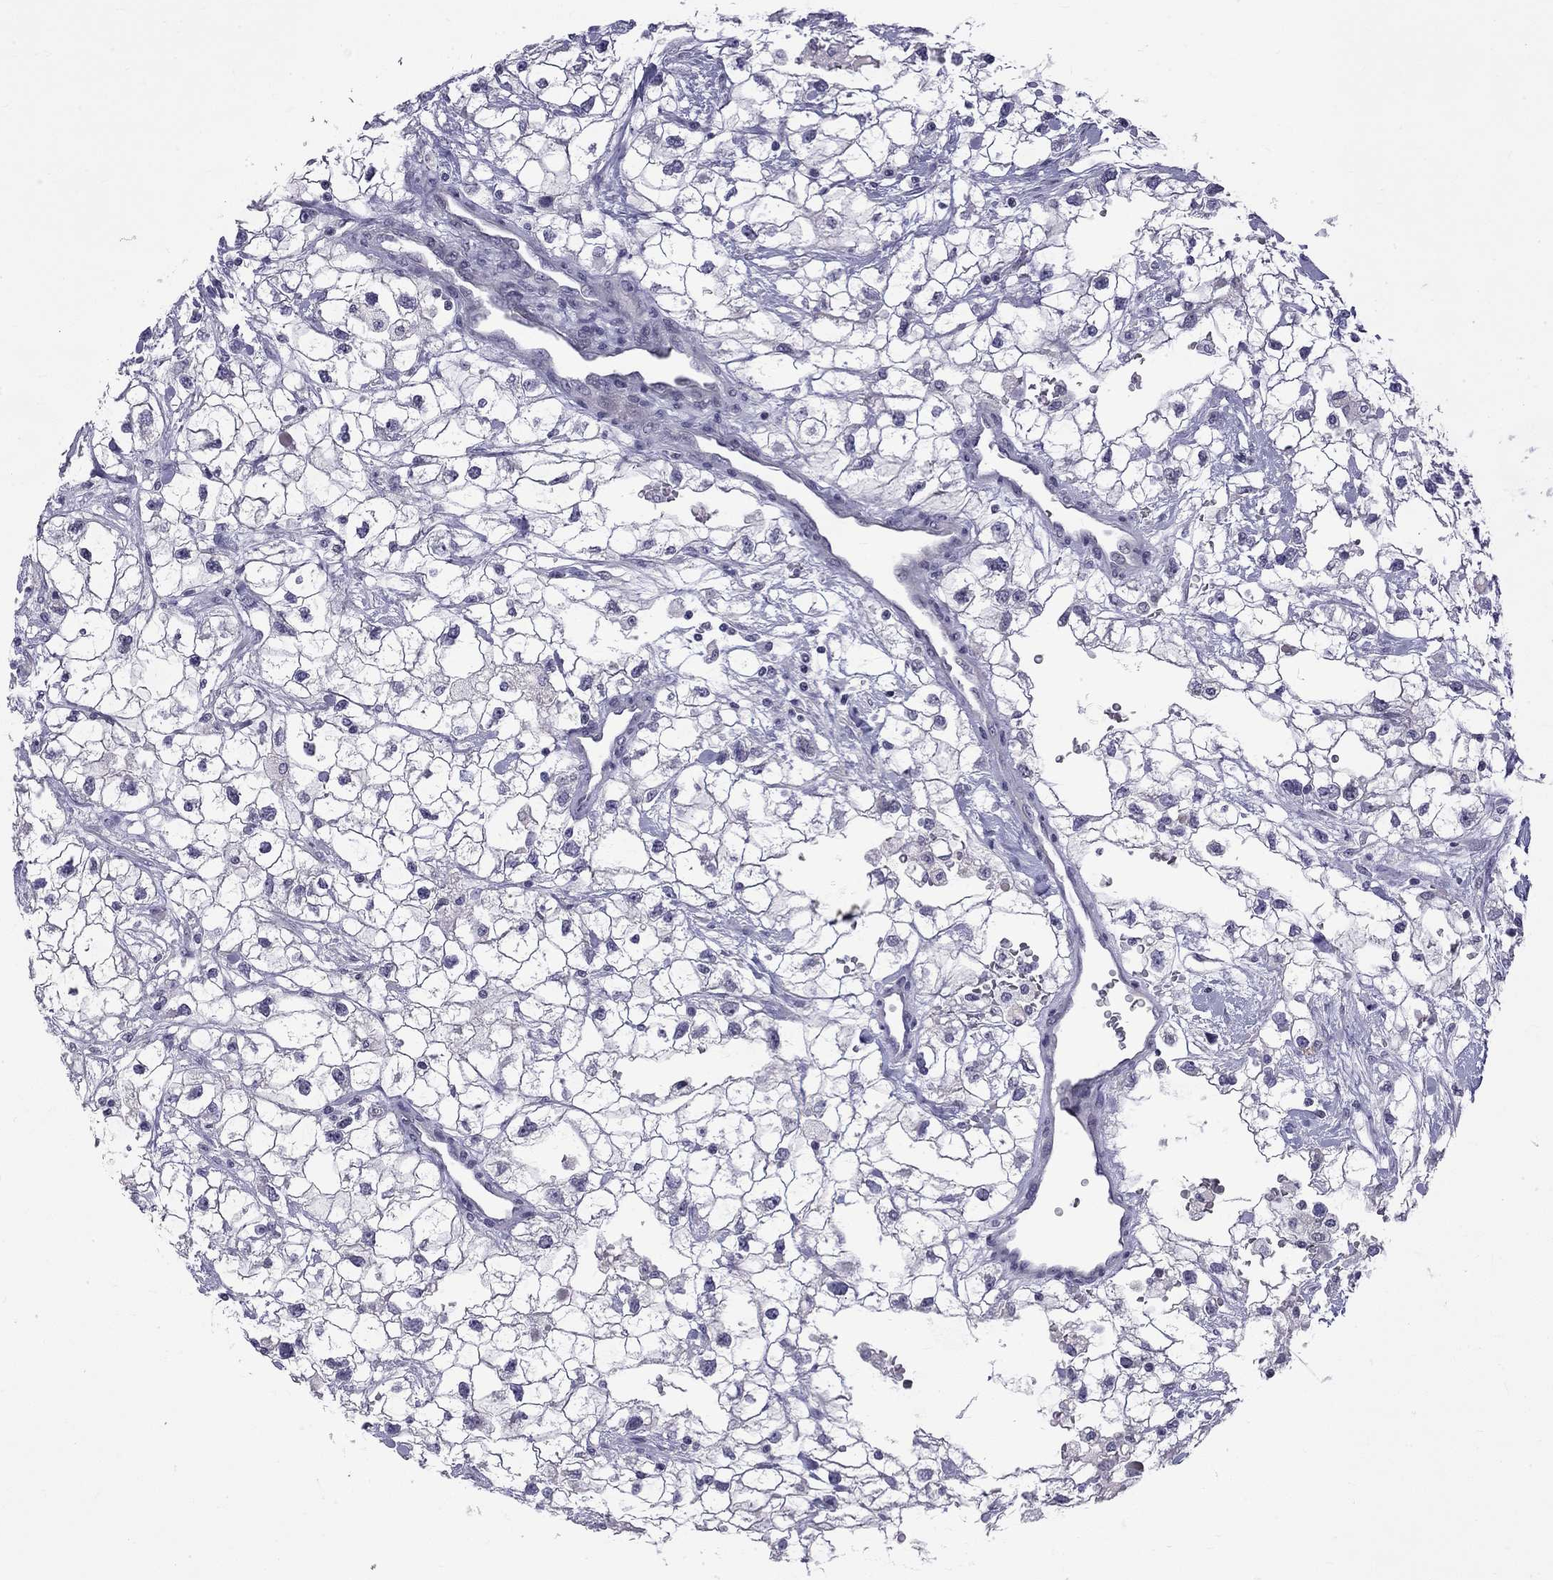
{"staining": {"intensity": "negative", "quantity": "none", "location": "none"}, "tissue": "renal cancer", "cell_type": "Tumor cells", "image_type": "cancer", "snomed": [{"axis": "morphology", "description": "Adenocarcinoma, NOS"}, {"axis": "topography", "description": "Kidney"}], "caption": "Immunohistochemistry image of neoplastic tissue: human renal cancer (adenocarcinoma) stained with DAB (3,3'-diaminobenzidine) reveals no significant protein positivity in tumor cells. The staining is performed using DAB brown chromogen with nuclei counter-stained in using hematoxylin.", "gene": "RTL9", "patient": {"sex": "male", "age": 59}}